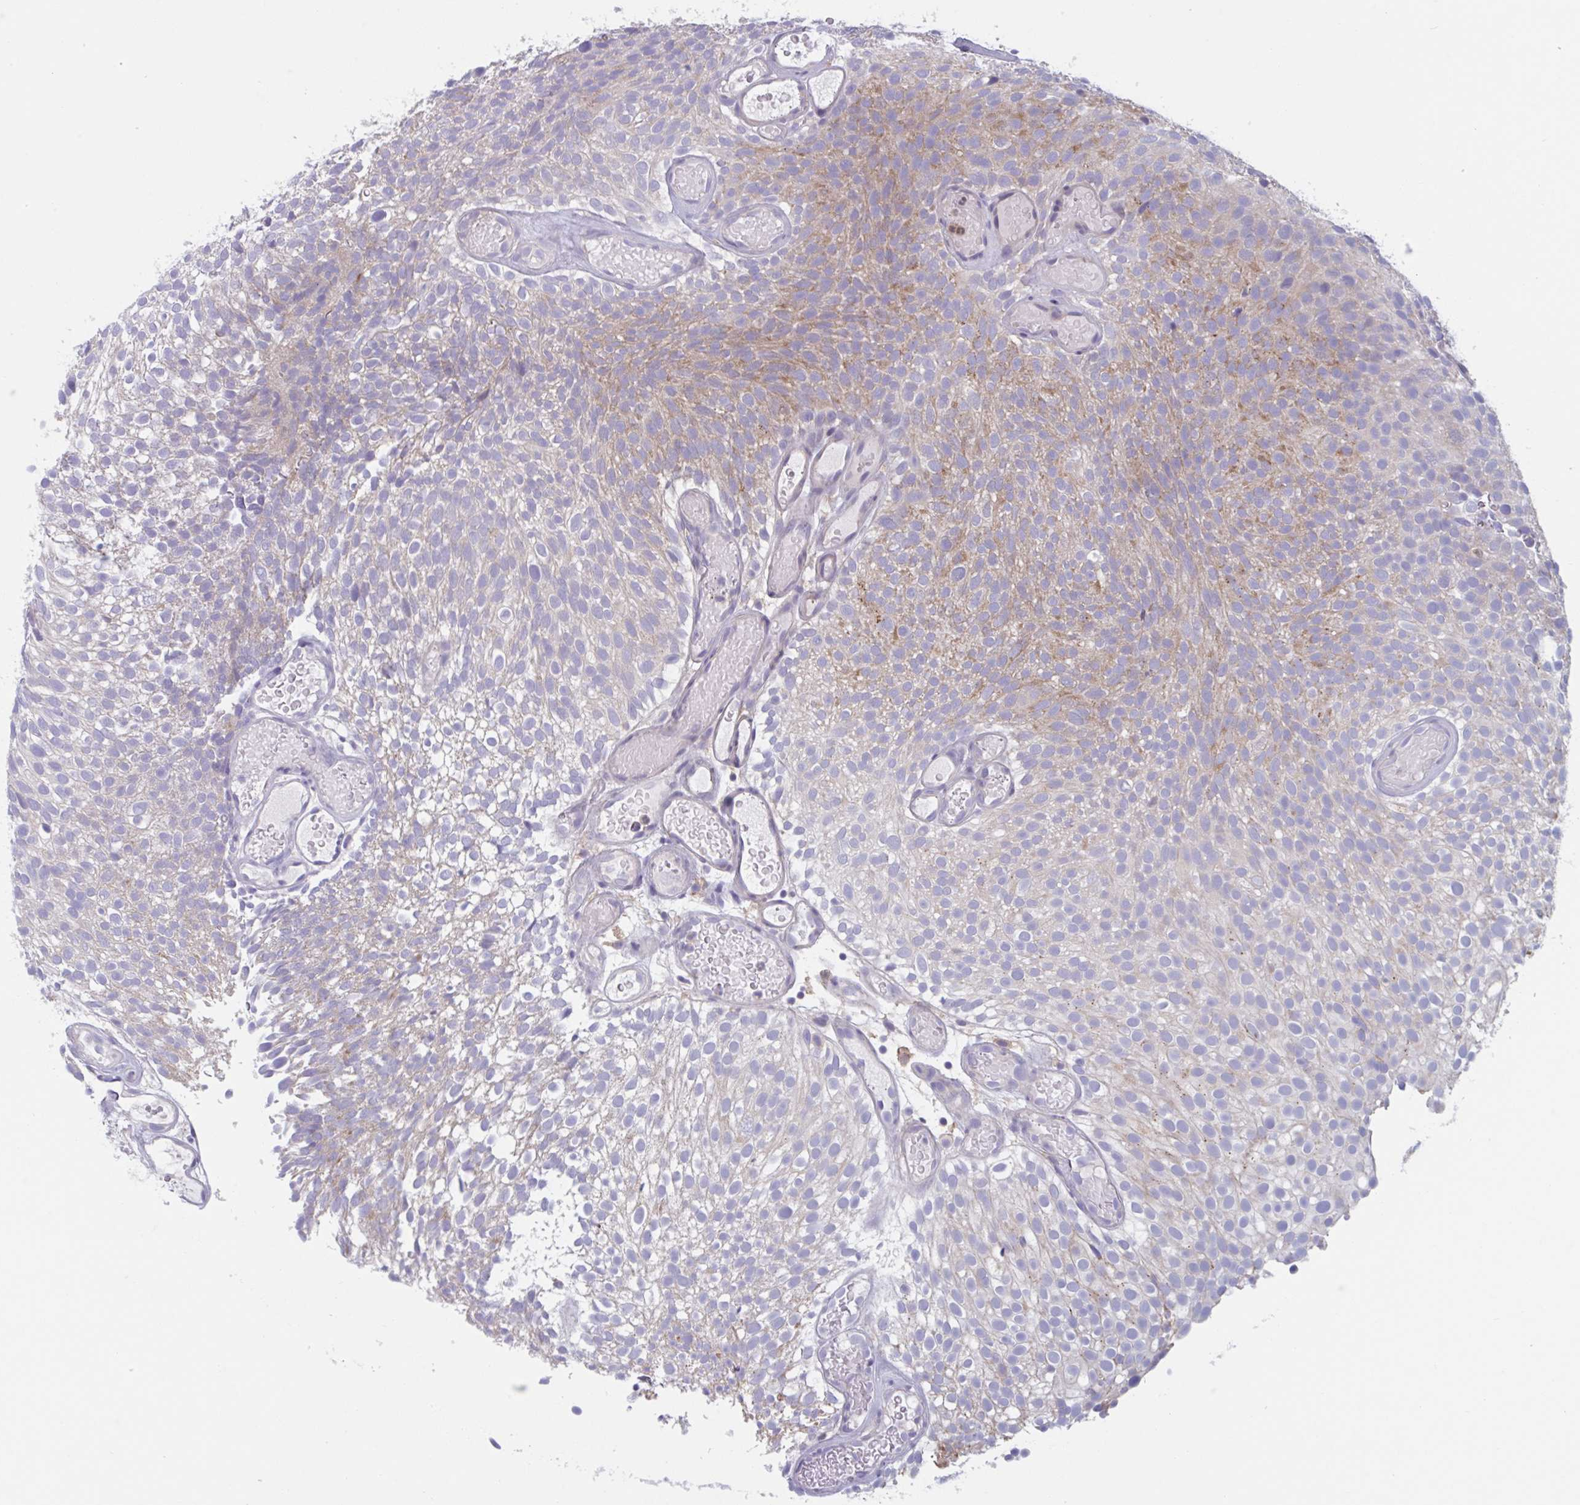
{"staining": {"intensity": "moderate", "quantity": "<25%", "location": "cytoplasmic/membranous"}, "tissue": "urothelial cancer", "cell_type": "Tumor cells", "image_type": "cancer", "snomed": [{"axis": "morphology", "description": "Urothelial carcinoma, Low grade"}, {"axis": "topography", "description": "Urinary bladder"}], "caption": "A low amount of moderate cytoplasmic/membranous staining is appreciated in approximately <25% of tumor cells in urothelial cancer tissue. Immunohistochemistry (ihc) stains the protein of interest in brown and the nuclei are stained blue.", "gene": "NIPSNAP1", "patient": {"sex": "male", "age": 78}}